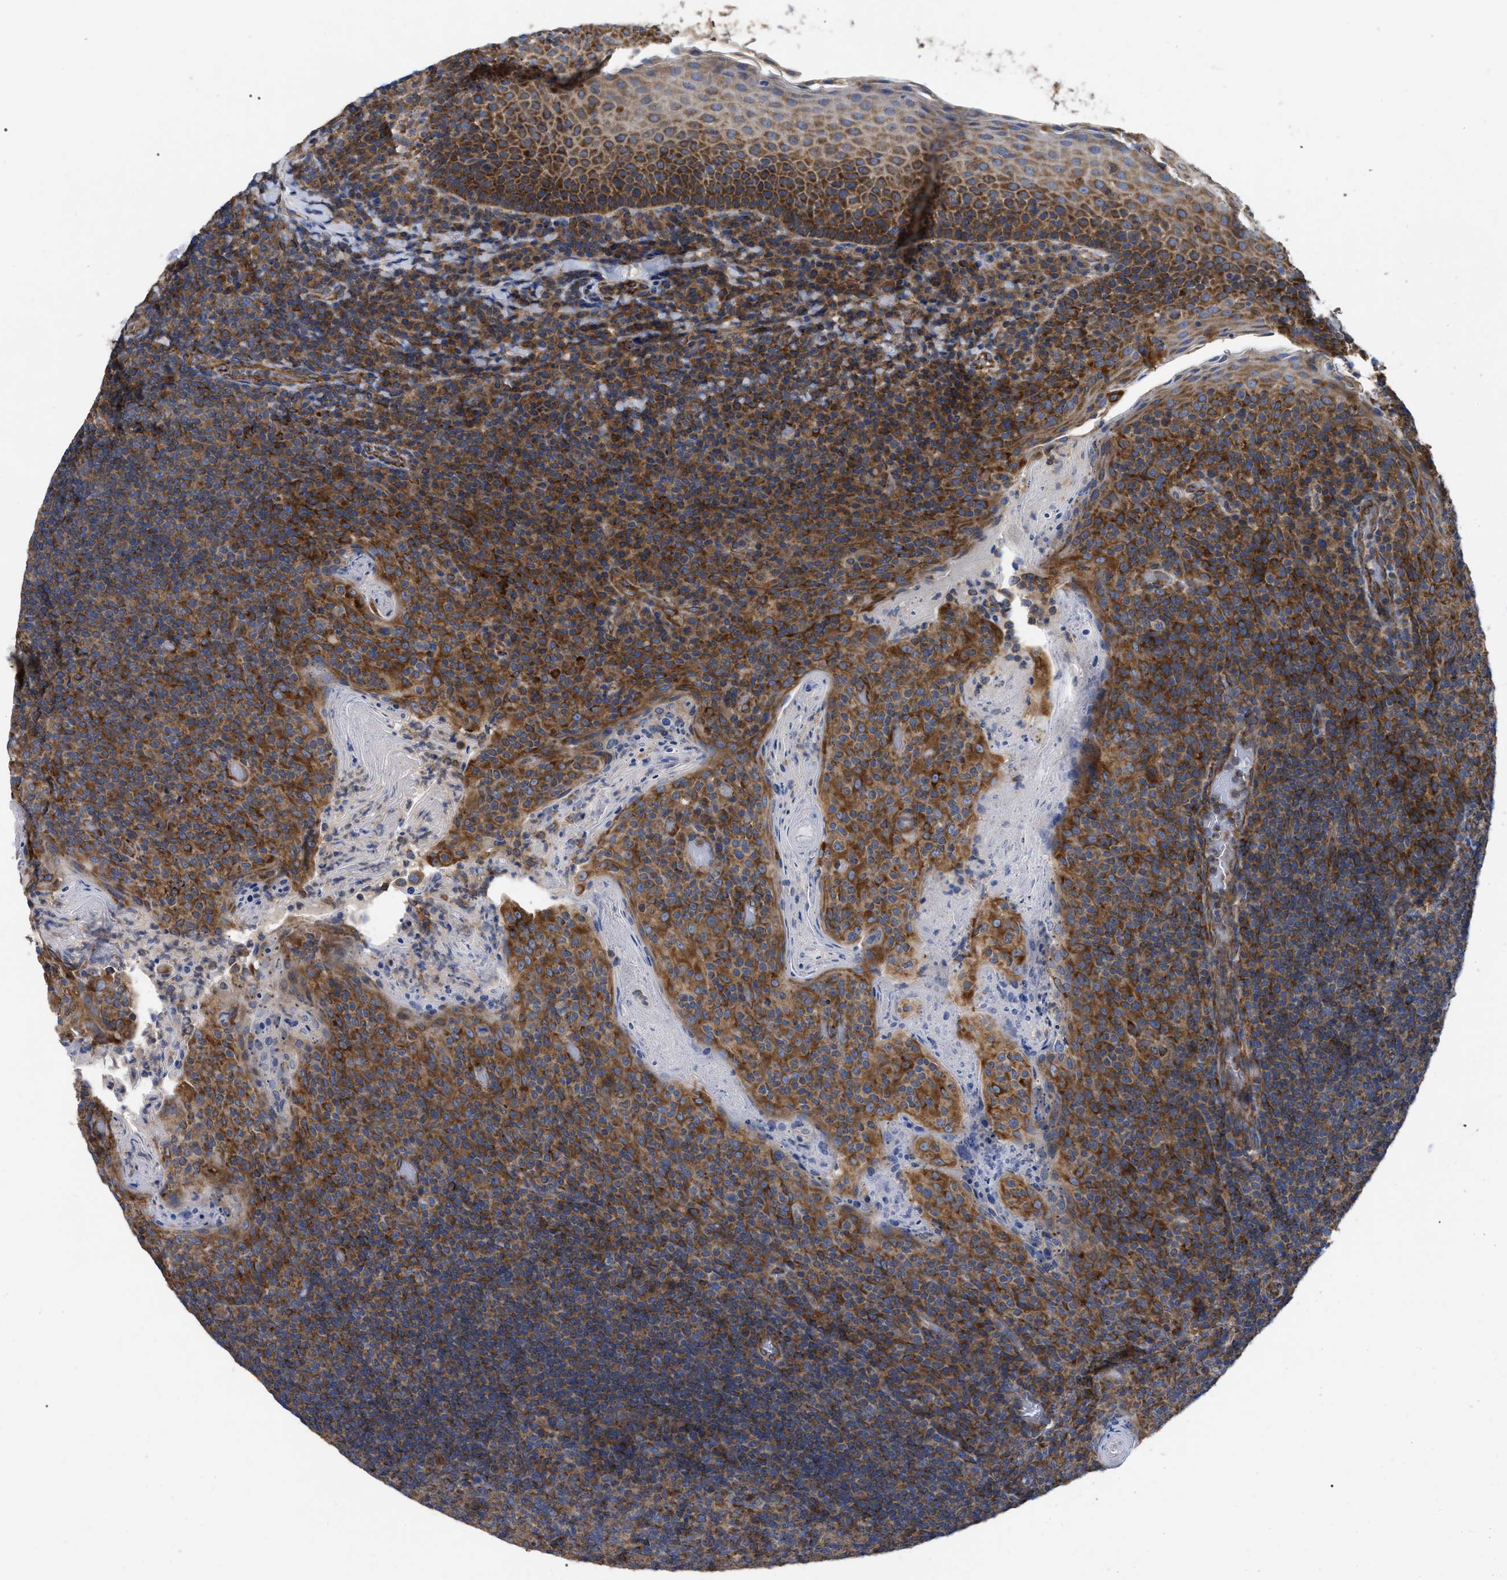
{"staining": {"intensity": "moderate", "quantity": ">75%", "location": "cytoplasmic/membranous"}, "tissue": "tonsil", "cell_type": "Germinal center cells", "image_type": "normal", "snomed": [{"axis": "morphology", "description": "Normal tissue, NOS"}, {"axis": "topography", "description": "Tonsil"}], "caption": "Protein expression by immunohistochemistry (IHC) displays moderate cytoplasmic/membranous positivity in about >75% of germinal center cells in benign tonsil. (DAB (3,3'-diaminobenzidine) = brown stain, brightfield microscopy at high magnification).", "gene": "FAM120A", "patient": {"sex": "male", "age": 17}}